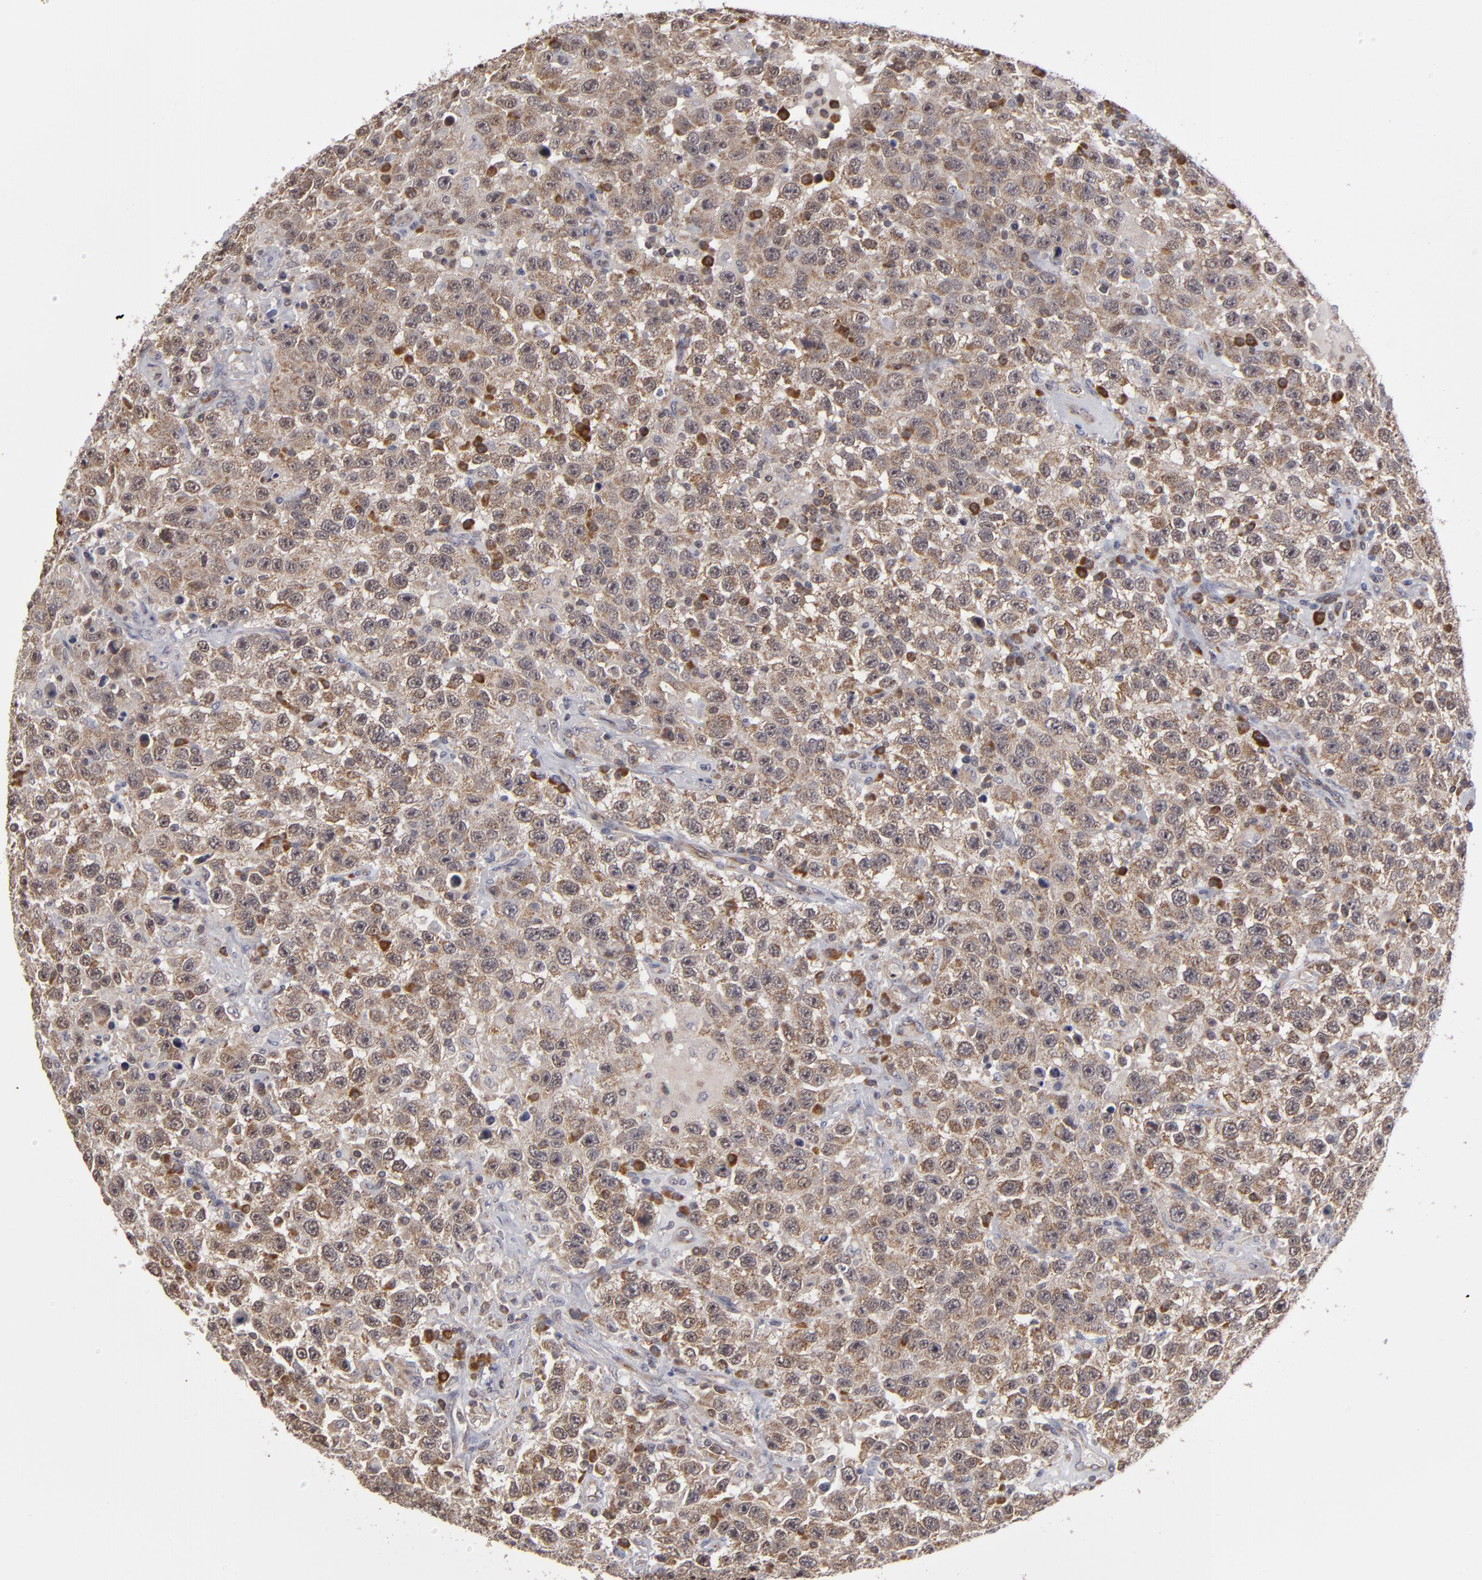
{"staining": {"intensity": "weak", "quantity": "25%-75%", "location": "cytoplasmic/membranous"}, "tissue": "testis cancer", "cell_type": "Tumor cells", "image_type": "cancer", "snomed": [{"axis": "morphology", "description": "Seminoma, NOS"}, {"axis": "topography", "description": "Testis"}], "caption": "Immunohistochemical staining of human seminoma (testis) demonstrates weak cytoplasmic/membranous protein expression in about 25%-75% of tumor cells.", "gene": "GLCCI1", "patient": {"sex": "male", "age": 41}}